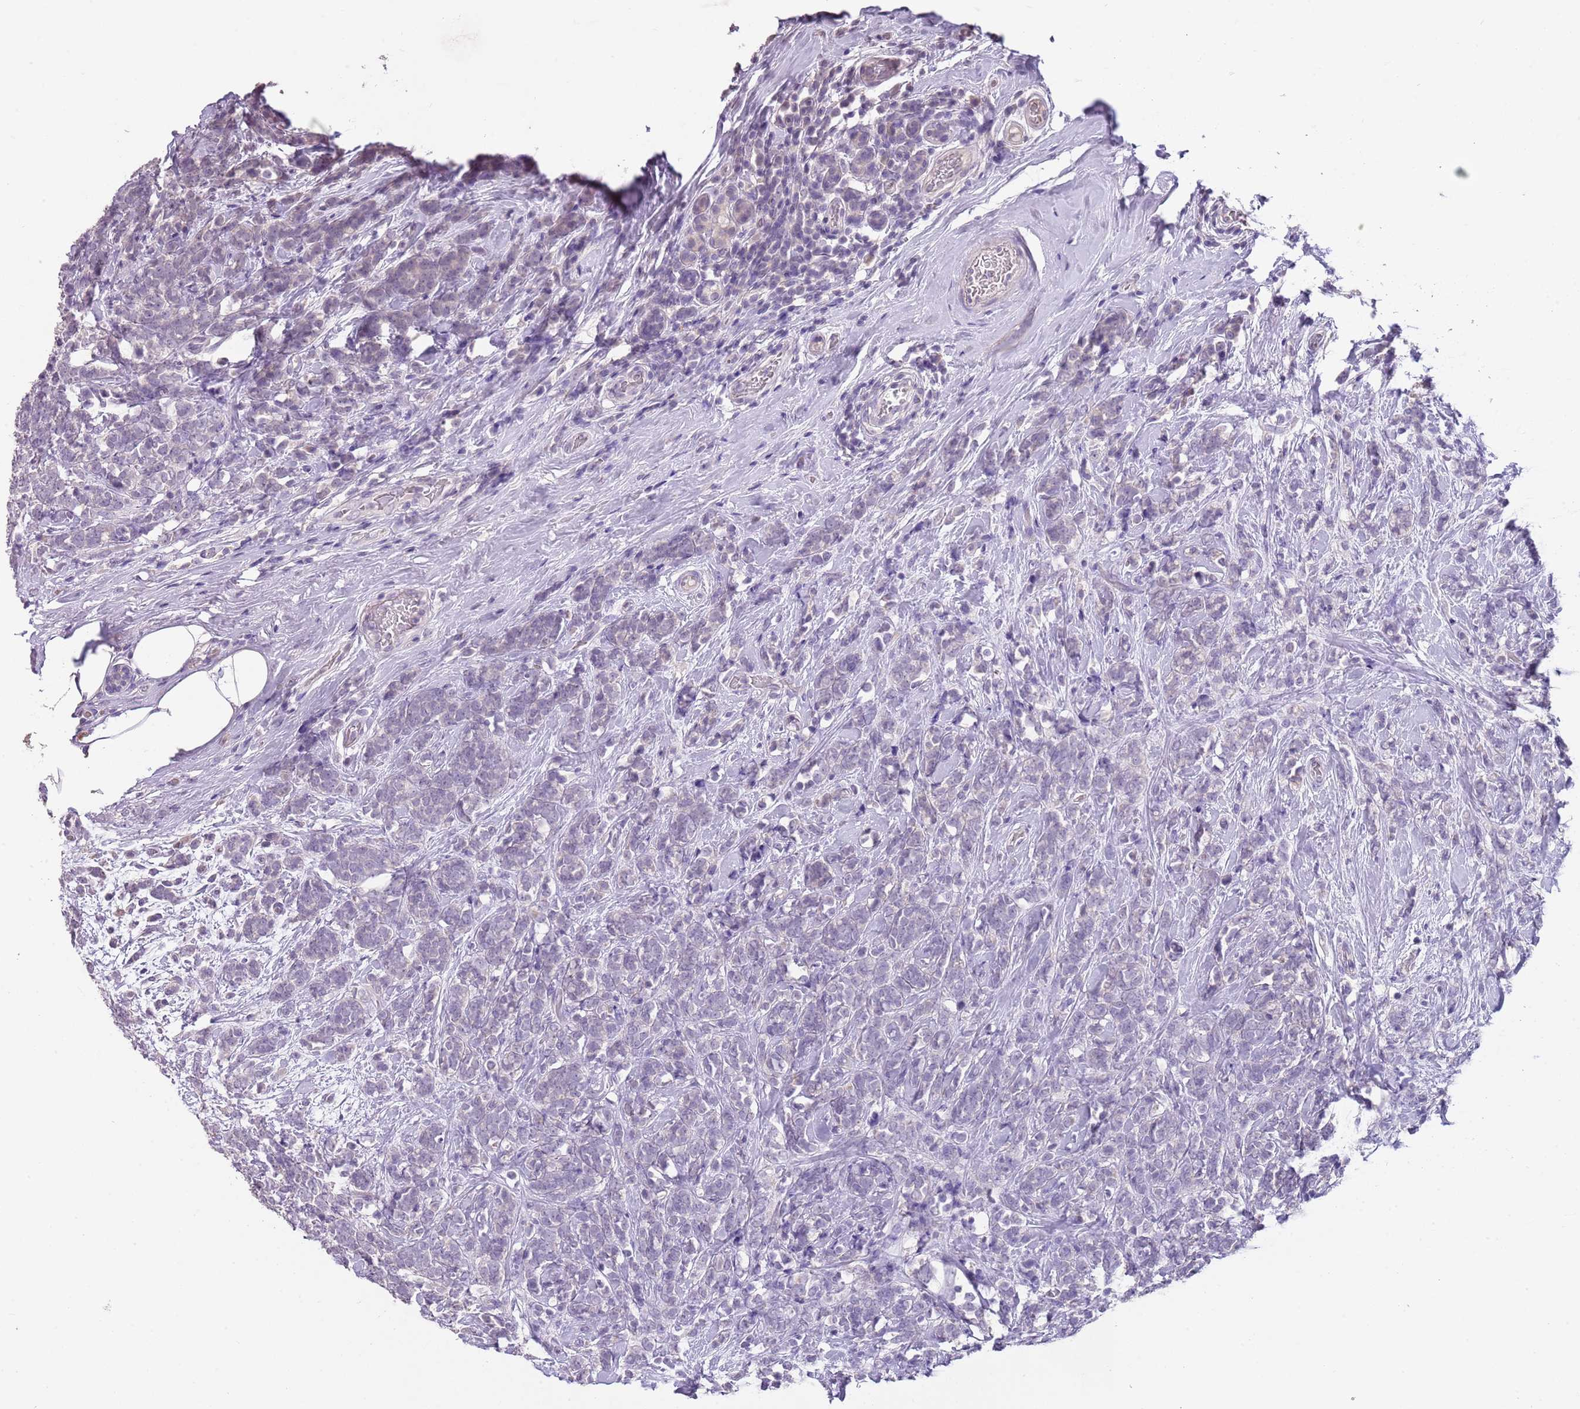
{"staining": {"intensity": "negative", "quantity": "none", "location": "none"}, "tissue": "breast cancer", "cell_type": "Tumor cells", "image_type": "cancer", "snomed": [{"axis": "morphology", "description": "Lobular carcinoma"}, {"axis": "topography", "description": "Breast"}], "caption": "A high-resolution histopathology image shows immunohistochemistry staining of breast lobular carcinoma, which exhibits no significant staining in tumor cells.", "gene": "SLC35E3", "patient": {"sex": "female", "age": 58}}